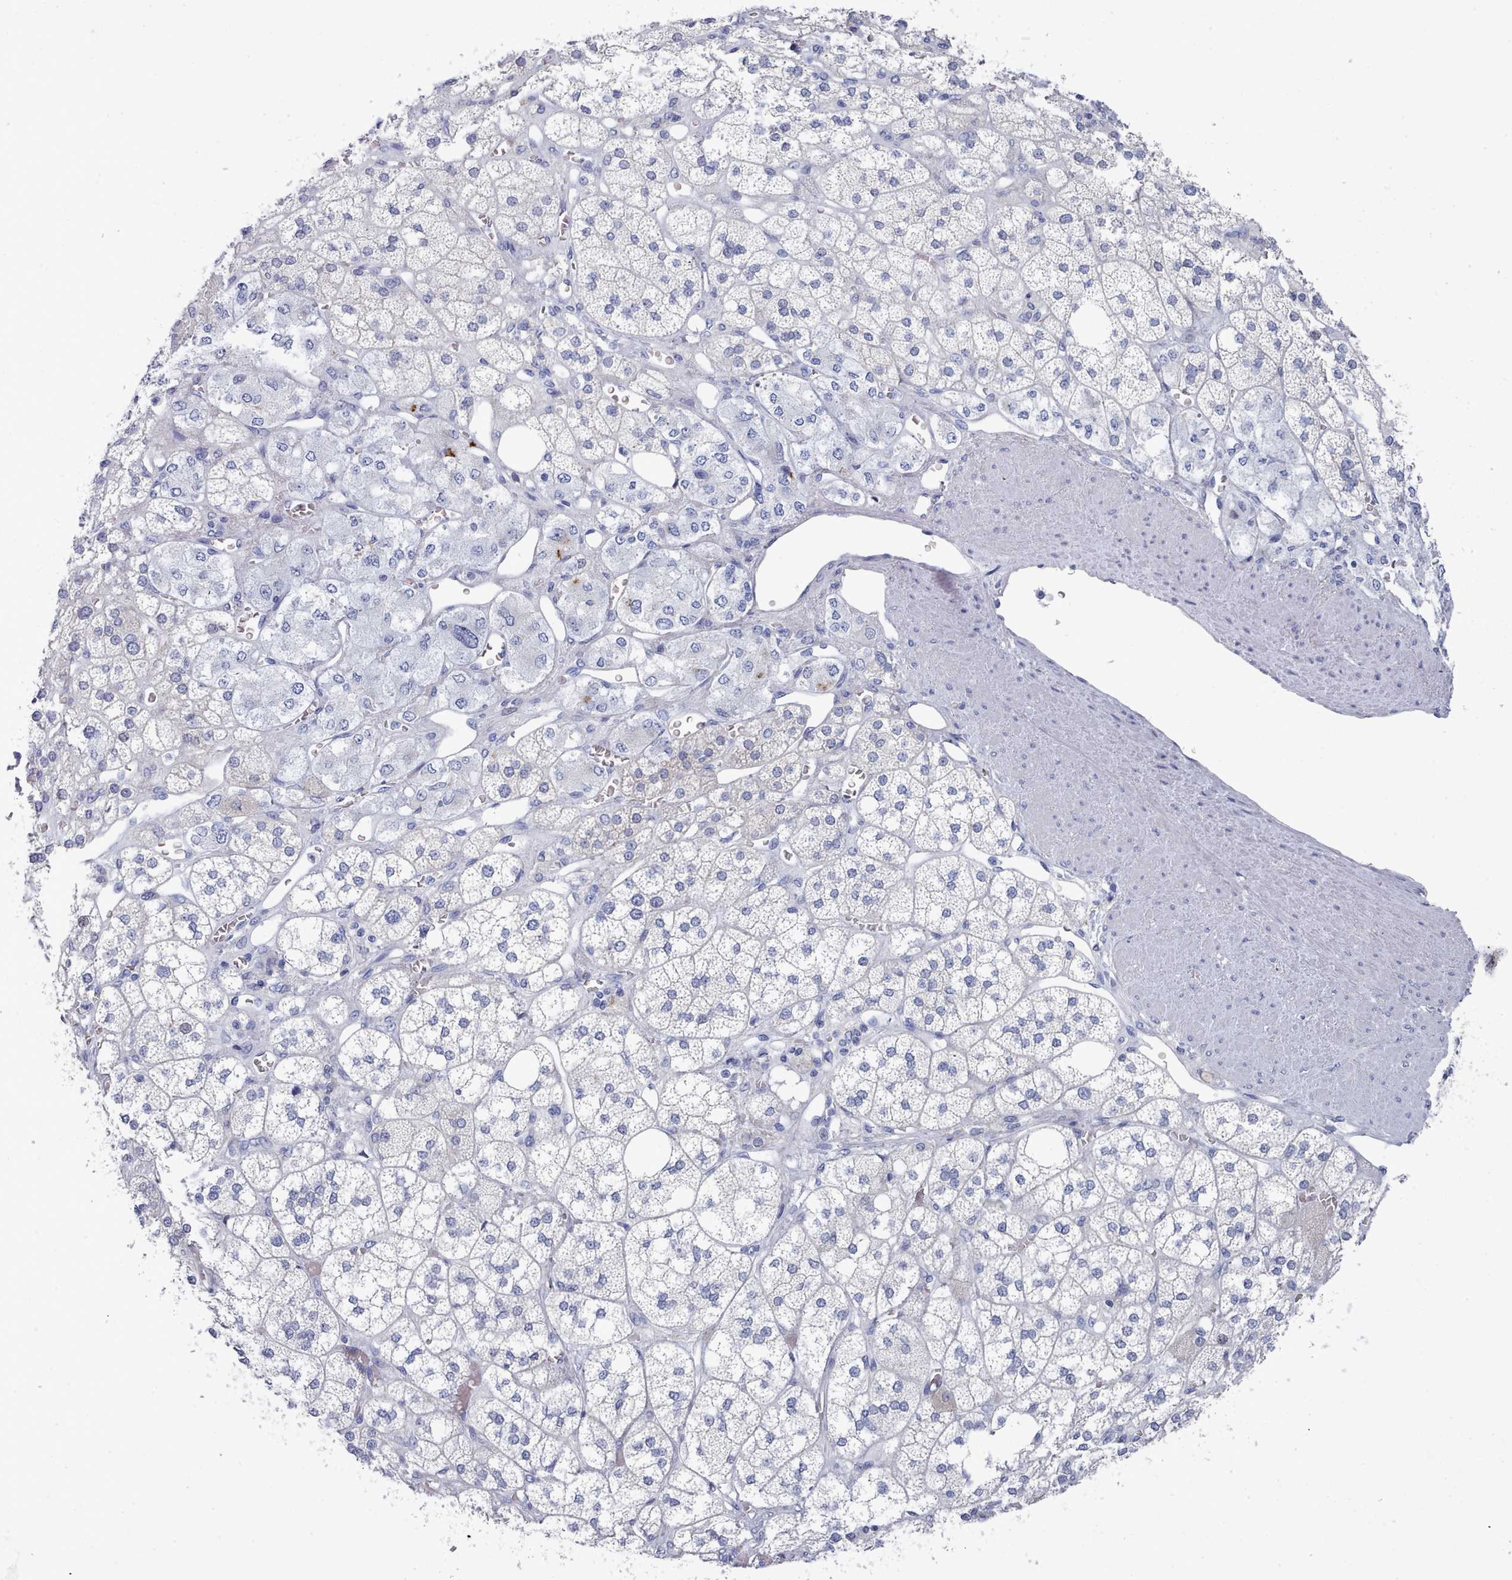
{"staining": {"intensity": "negative", "quantity": "none", "location": "none"}, "tissue": "adrenal gland", "cell_type": "Glandular cells", "image_type": "normal", "snomed": [{"axis": "morphology", "description": "Normal tissue, NOS"}, {"axis": "topography", "description": "Adrenal gland"}], "caption": "Immunohistochemistry of benign adrenal gland displays no expression in glandular cells. The staining was performed using DAB to visualize the protein expression in brown, while the nuclei were stained in blue with hematoxylin (Magnification: 20x).", "gene": "ENSG00000285188", "patient": {"sex": "male", "age": 61}}